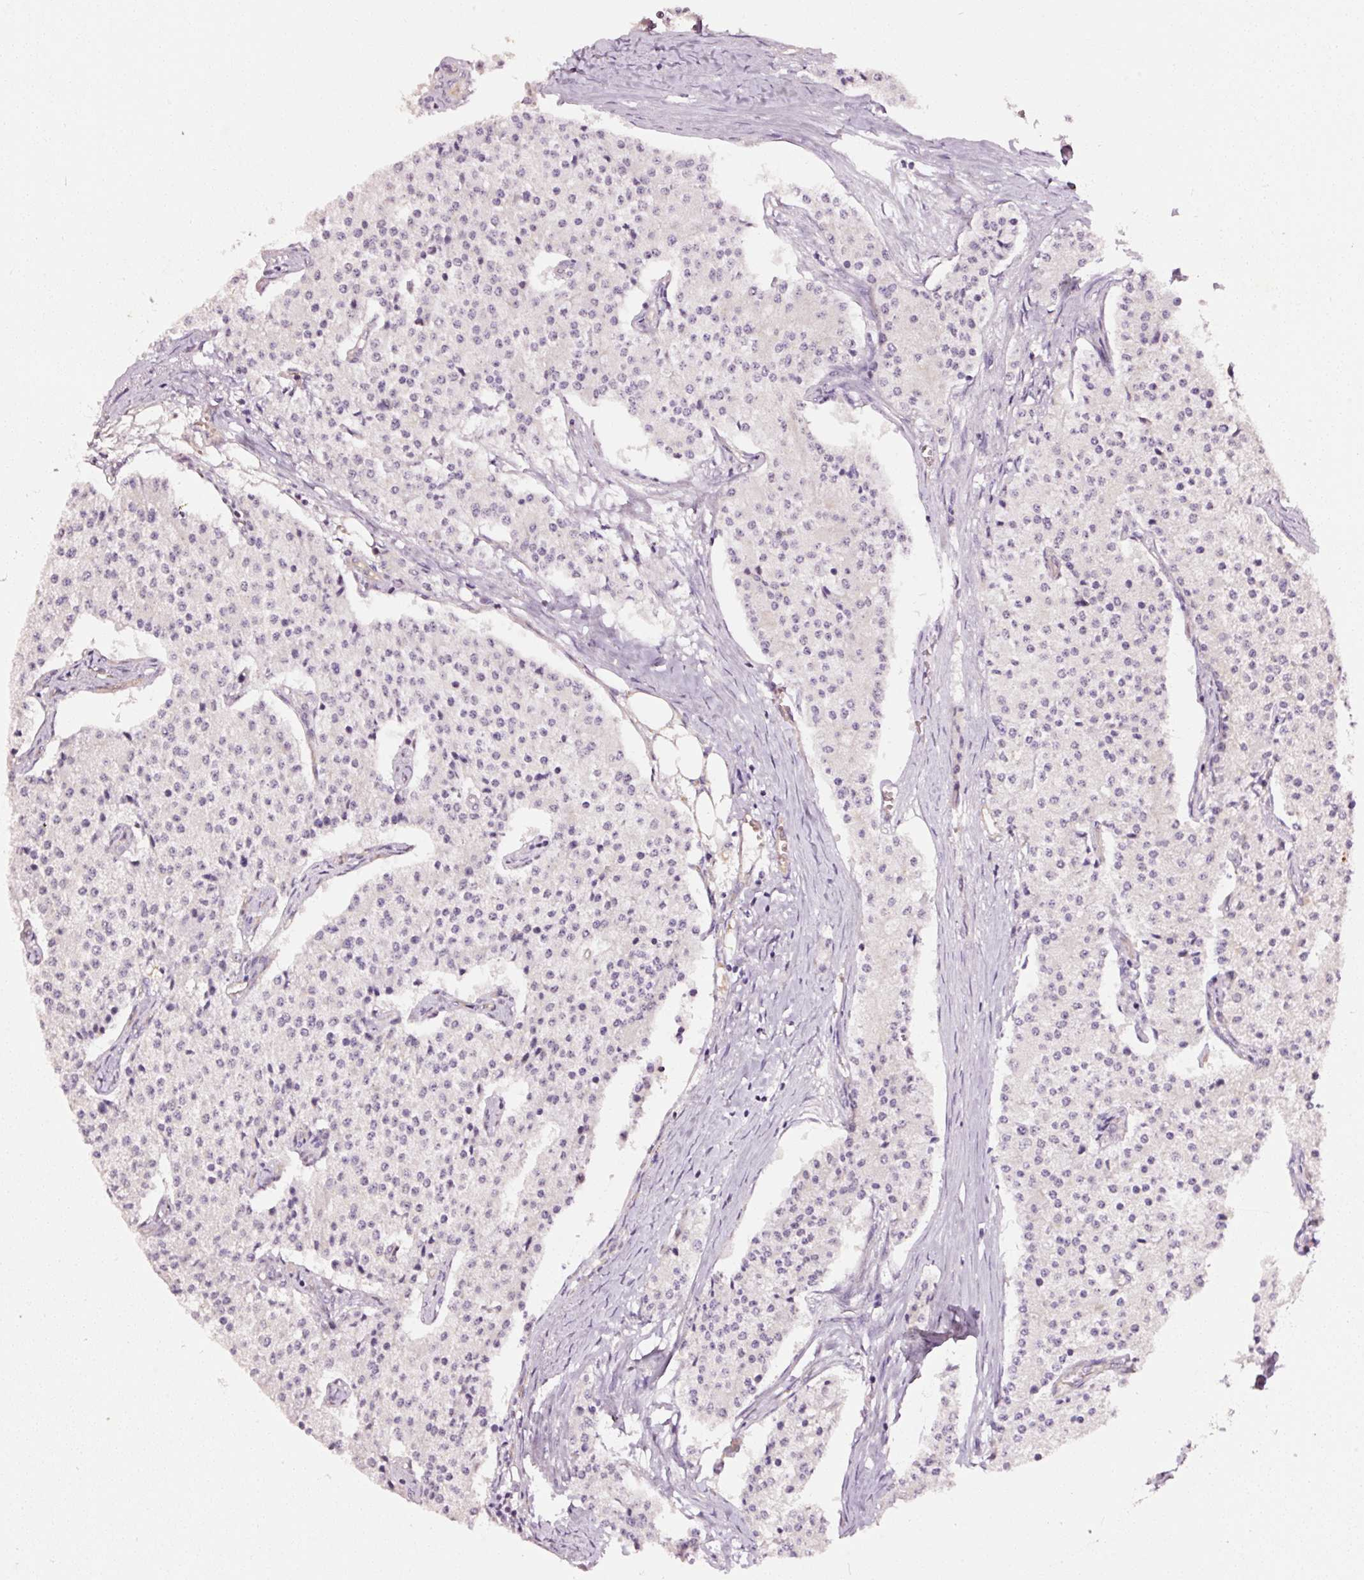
{"staining": {"intensity": "negative", "quantity": "none", "location": "none"}, "tissue": "carcinoid", "cell_type": "Tumor cells", "image_type": "cancer", "snomed": [{"axis": "morphology", "description": "Carcinoid, malignant, NOS"}, {"axis": "topography", "description": "Colon"}], "caption": "A high-resolution photomicrograph shows immunohistochemistry (IHC) staining of carcinoid, which reveals no significant positivity in tumor cells.", "gene": "ABCB4", "patient": {"sex": "female", "age": 52}}